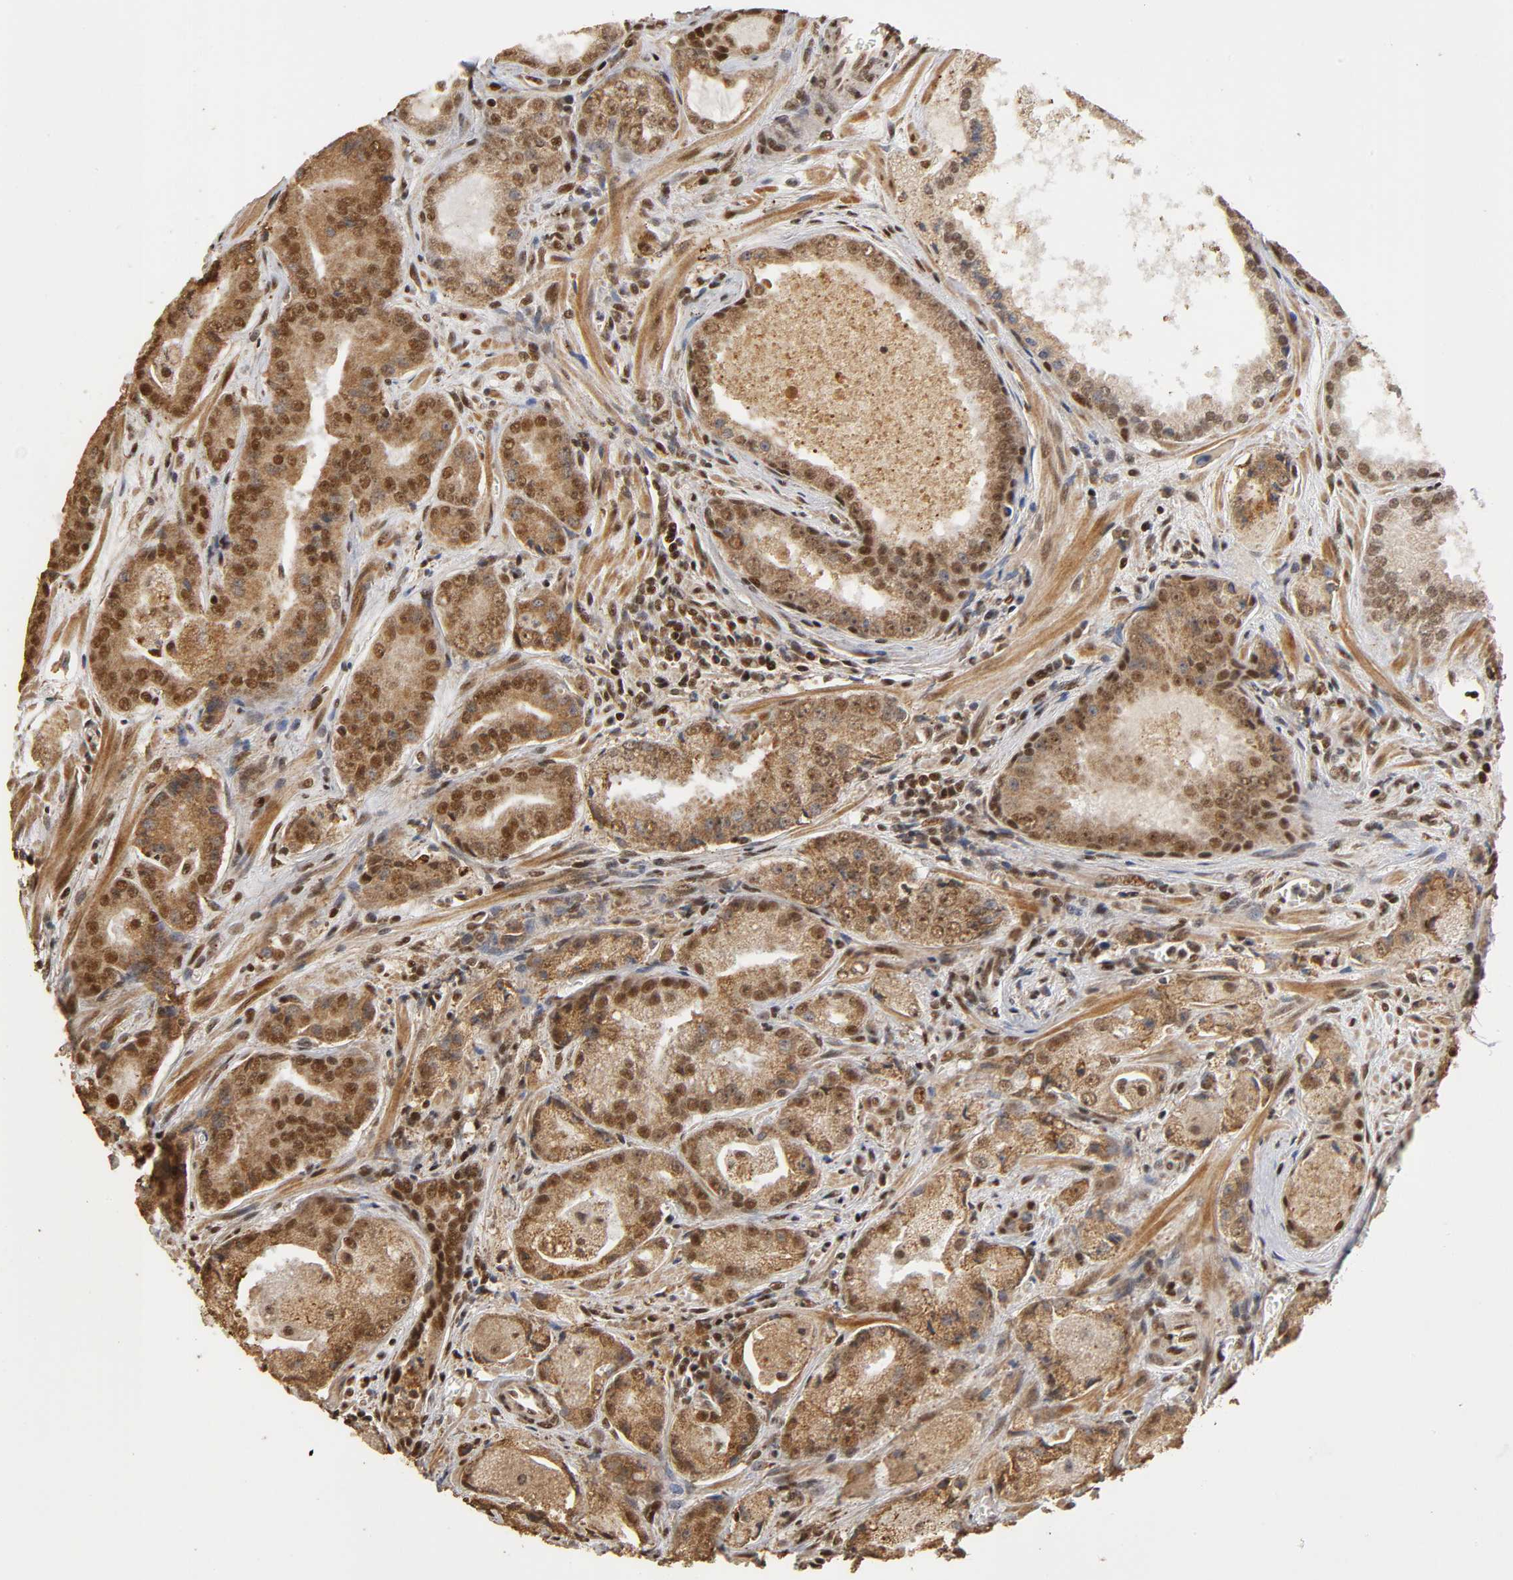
{"staining": {"intensity": "strong", "quantity": ">75%", "location": "cytoplasmic/membranous,nuclear"}, "tissue": "prostate cancer", "cell_type": "Tumor cells", "image_type": "cancer", "snomed": [{"axis": "morphology", "description": "Adenocarcinoma, Low grade"}, {"axis": "topography", "description": "Prostate"}], "caption": "The histopathology image shows staining of prostate low-grade adenocarcinoma, revealing strong cytoplasmic/membranous and nuclear protein positivity (brown color) within tumor cells.", "gene": "RNF122", "patient": {"sex": "male", "age": 60}}